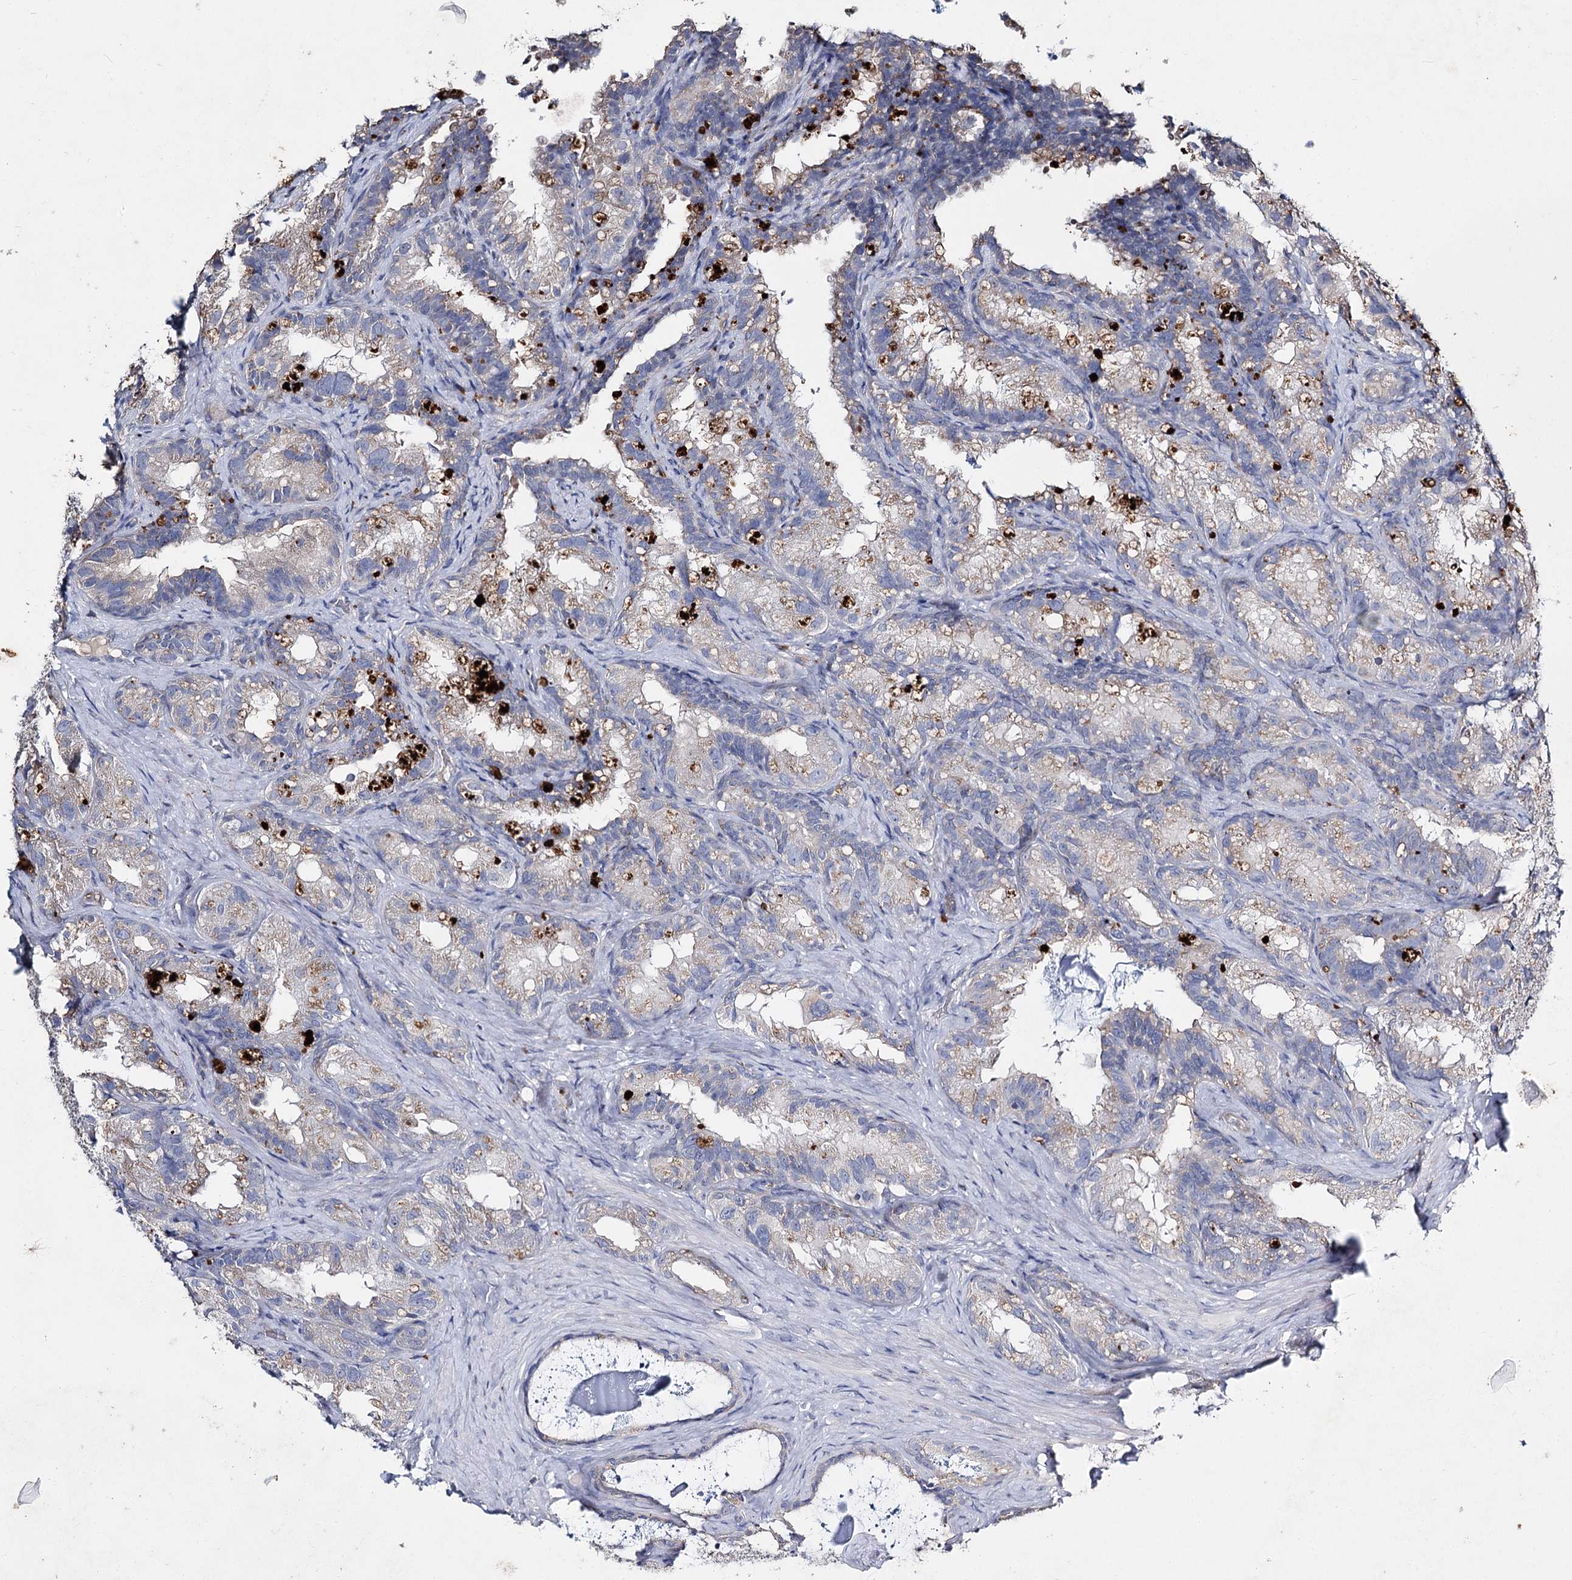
{"staining": {"intensity": "weak", "quantity": "25%-75%", "location": "cytoplasmic/membranous"}, "tissue": "seminal vesicle", "cell_type": "Glandular cells", "image_type": "normal", "snomed": [{"axis": "morphology", "description": "Normal tissue, NOS"}, {"axis": "topography", "description": "Seminal veicle"}], "caption": "Immunohistochemistry (DAB) staining of benign seminal vesicle exhibits weak cytoplasmic/membranous protein positivity in about 25%-75% of glandular cells.", "gene": "IL1RAP", "patient": {"sex": "male", "age": 60}}